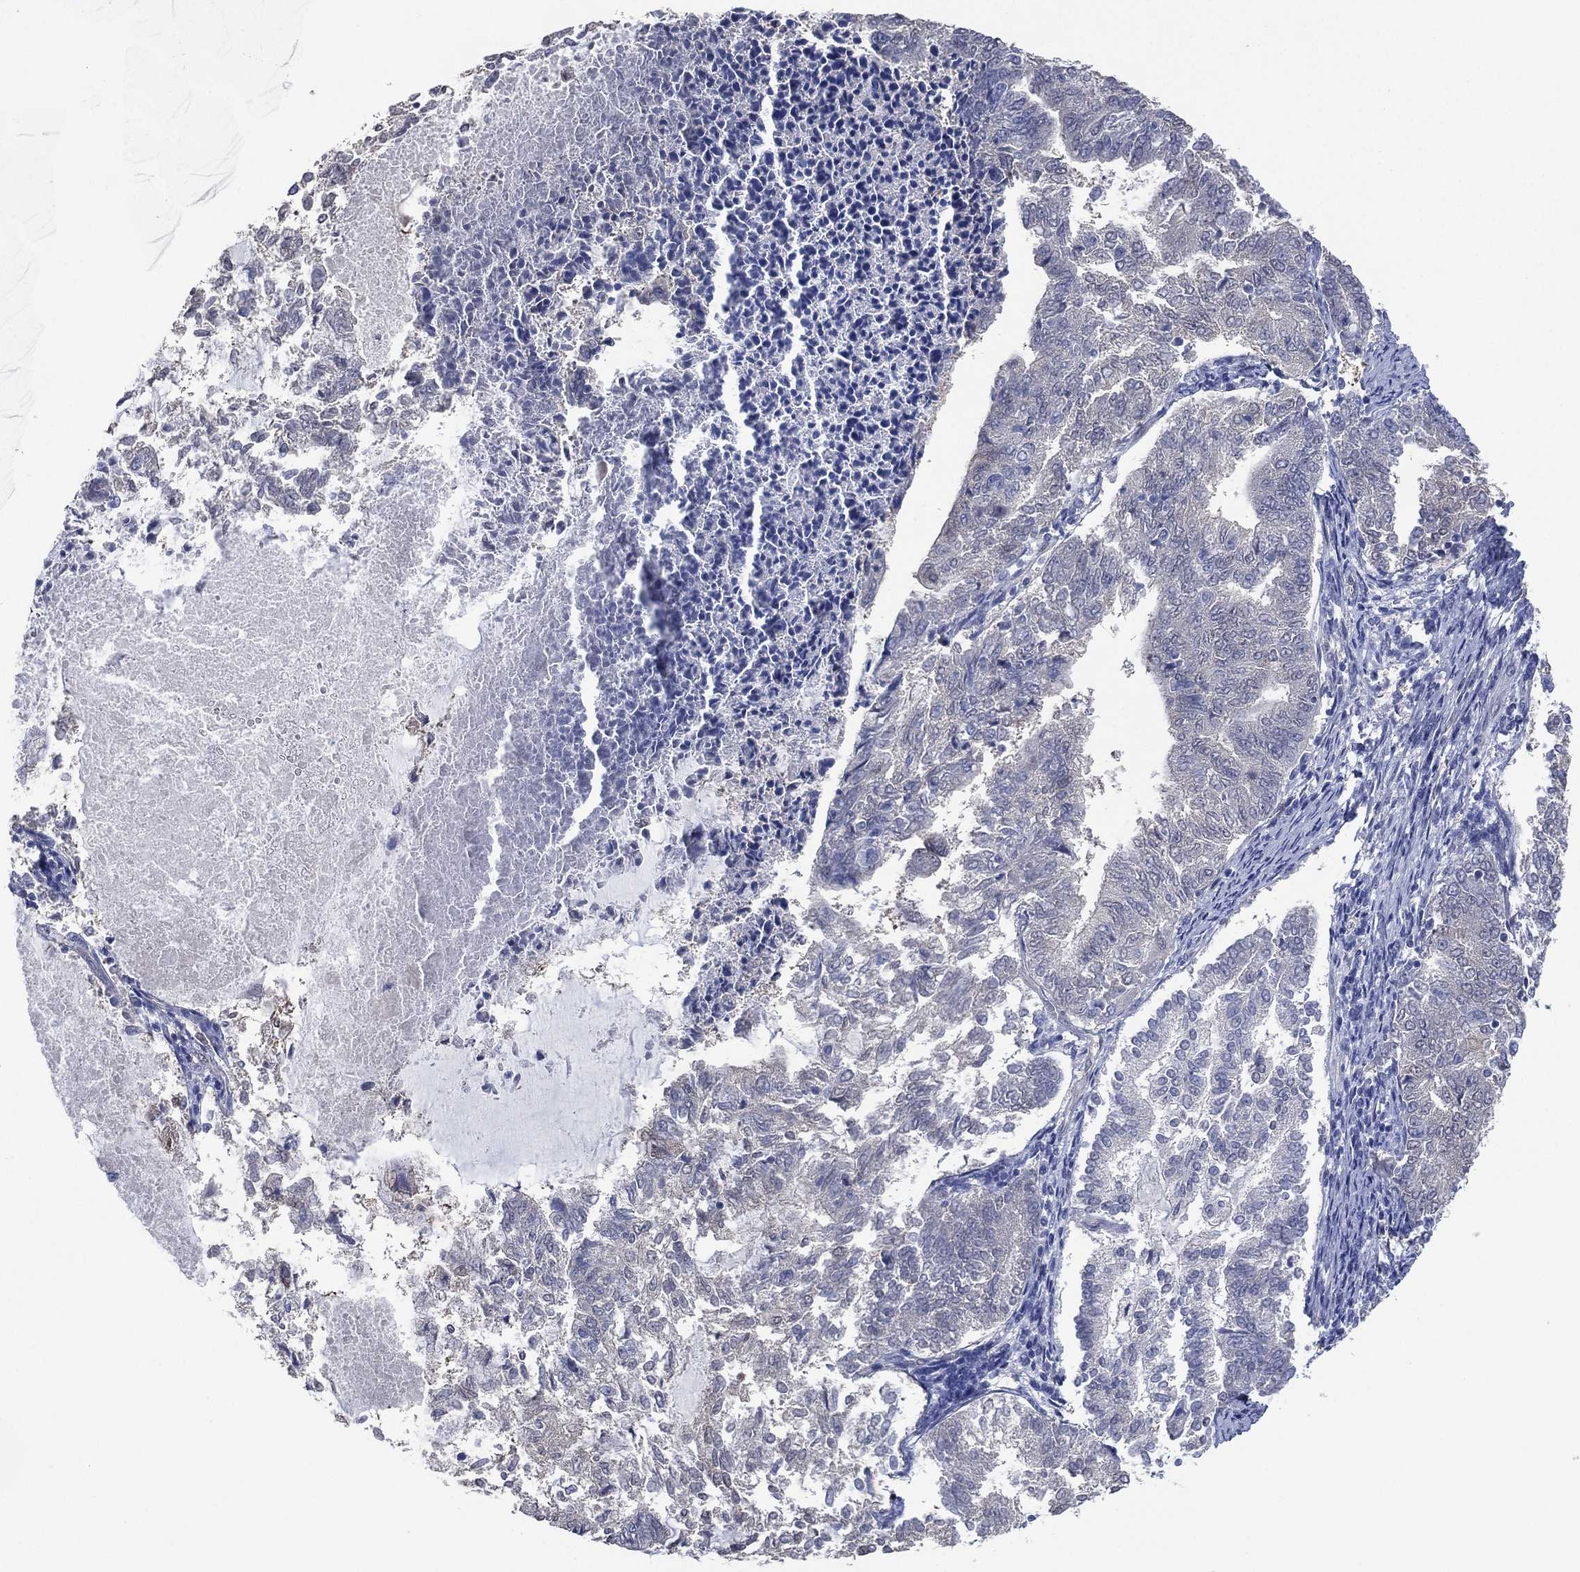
{"staining": {"intensity": "negative", "quantity": "none", "location": "none"}, "tissue": "endometrial cancer", "cell_type": "Tumor cells", "image_type": "cancer", "snomed": [{"axis": "morphology", "description": "Adenocarcinoma, NOS"}, {"axis": "topography", "description": "Endometrium"}], "caption": "High power microscopy photomicrograph of an IHC photomicrograph of endometrial cancer (adenocarcinoma), revealing no significant positivity in tumor cells. Brightfield microscopy of immunohistochemistry (IHC) stained with DAB (3,3'-diaminobenzidine) (brown) and hematoxylin (blue), captured at high magnification.", "gene": "AK1", "patient": {"sex": "female", "age": 65}}